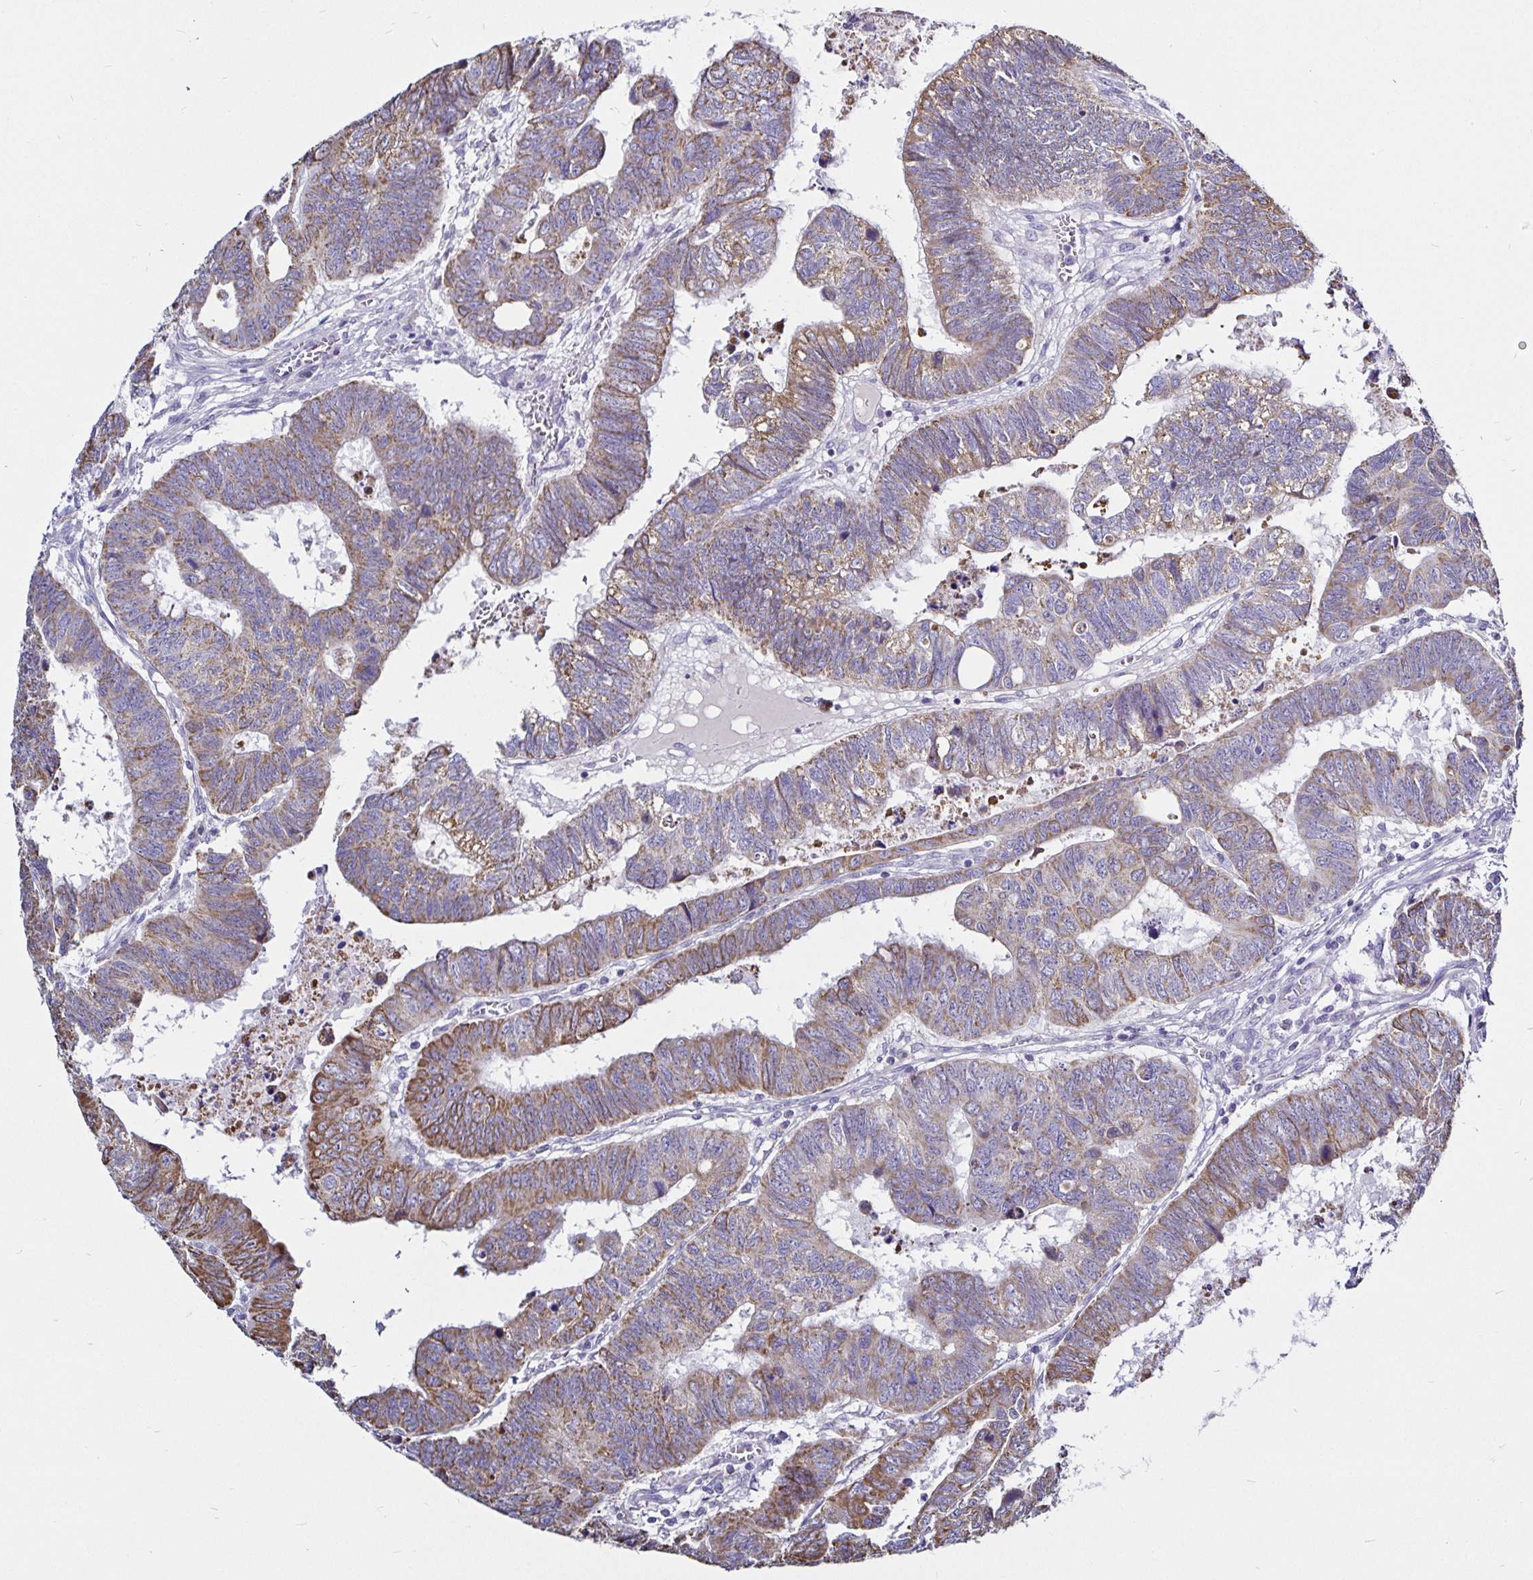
{"staining": {"intensity": "moderate", "quantity": "25%-75%", "location": "cytoplasmic/membranous"}, "tissue": "colorectal cancer", "cell_type": "Tumor cells", "image_type": "cancer", "snomed": [{"axis": "morphology", "description": "Adenocarcinoma, NOS"}, {"axis": "topography", "description": "Colon"}], "caption": "Immunohistochemistry (IHC) image of neoplastic tissue: human colorectal cancer (adenocarcinoma) stained using immunohistochemistry exhibits medium levels of moderate protein expression localized specifically in the cytoplasmic/membranous of tumor cells, appearing as a cytoplasmic/membranous brown color.", "gene": "PGAM2", "patient": {"sex": "male", "age": 62}}